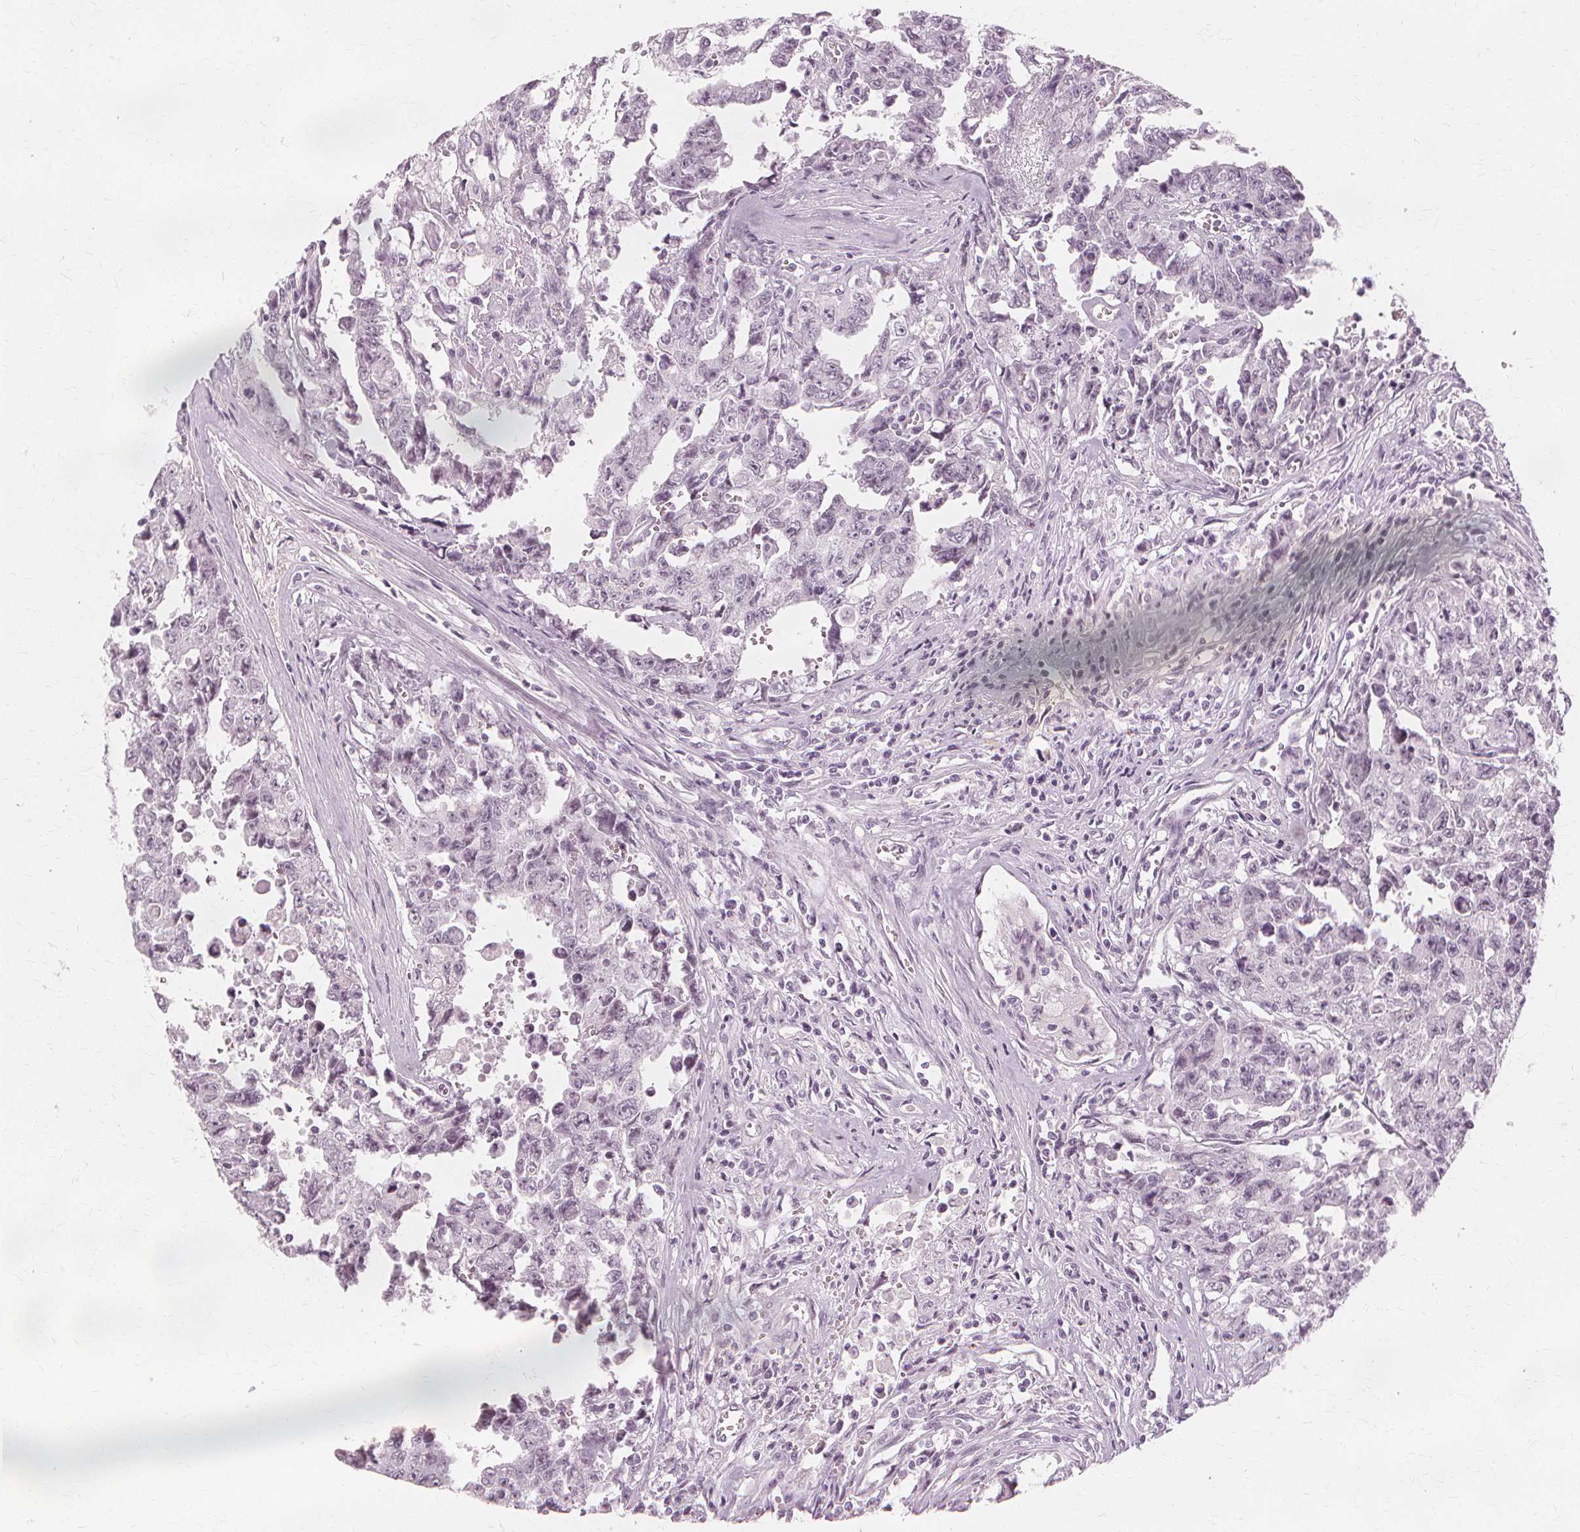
{"staining": {"intensity": "negative", "quantity": "none", "location": "none"}, "tissue": "testis cancer", "cell_type": "Tumor cells", "image_type": "cancer", "snomed": [{"axis": "morphology", "description": "Carcinoma, Embryonal, NOS"}, {"axis": "topography", "description": "Testis"}], "caption": "This is an IHC image of human embryonal carcinoma (testis). There is no positivity in tumor cells.", "gene": "NXPE1", "patient": {"sex": "male", "age": 24}}